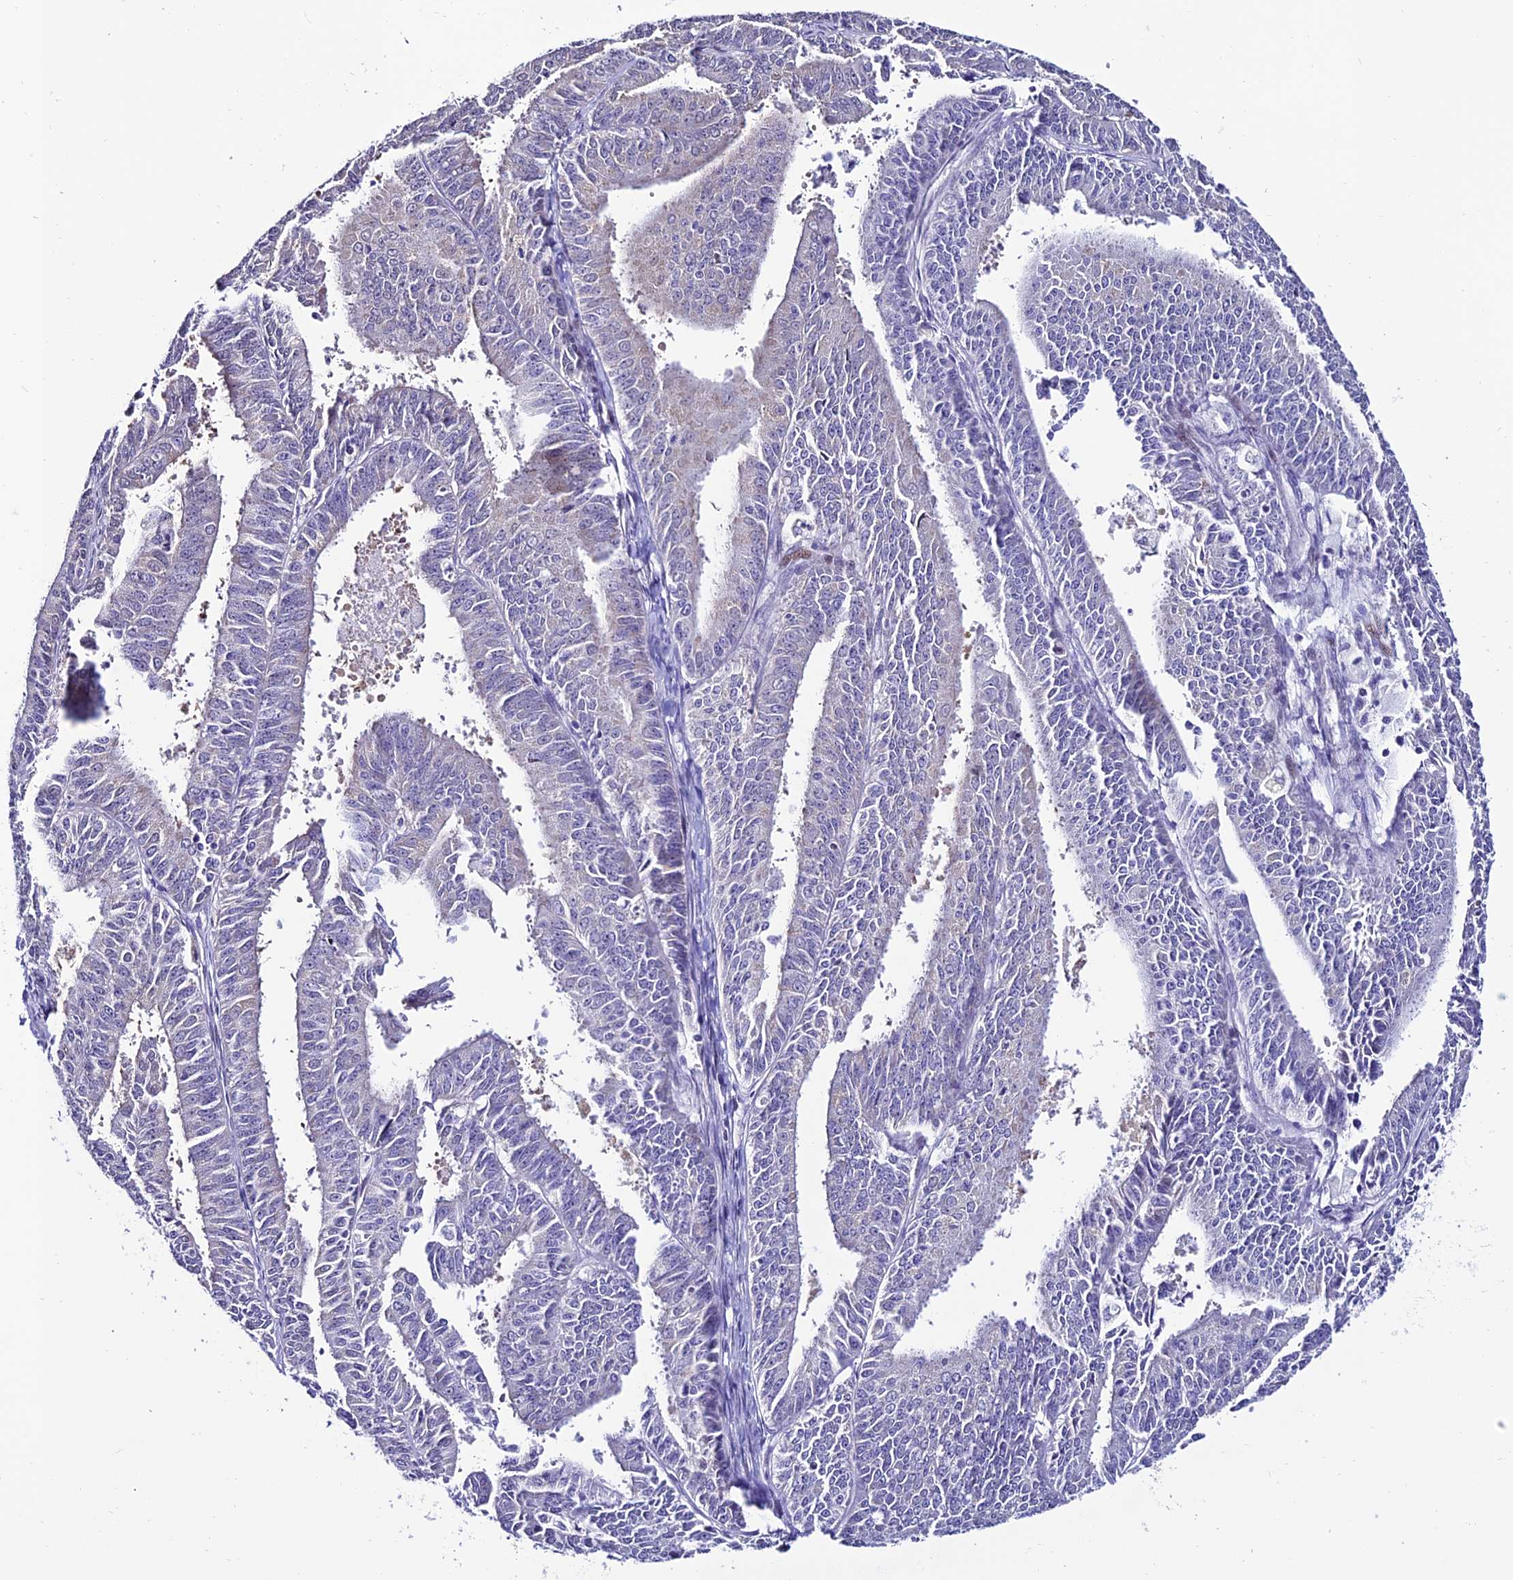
{"staining": {"intensity": "negative", "quantity": "none", "location": "none"}, "tissue": "endometrial cancer", "cell_type": "Tumor cells", "image_type": "cancer", "snomed": [{"axis": "morphology", "description": "Adenocarcinoma, NOS"}, {"axis": "topography", "description": "Endometrium"}], "caption": "Photomicrograph shows no protein staining in tumor cells of adenocarcinoma (endometrial) tissue.", "gene": "SLC10A1", "patient": {"sex": "female", "age": 73}}